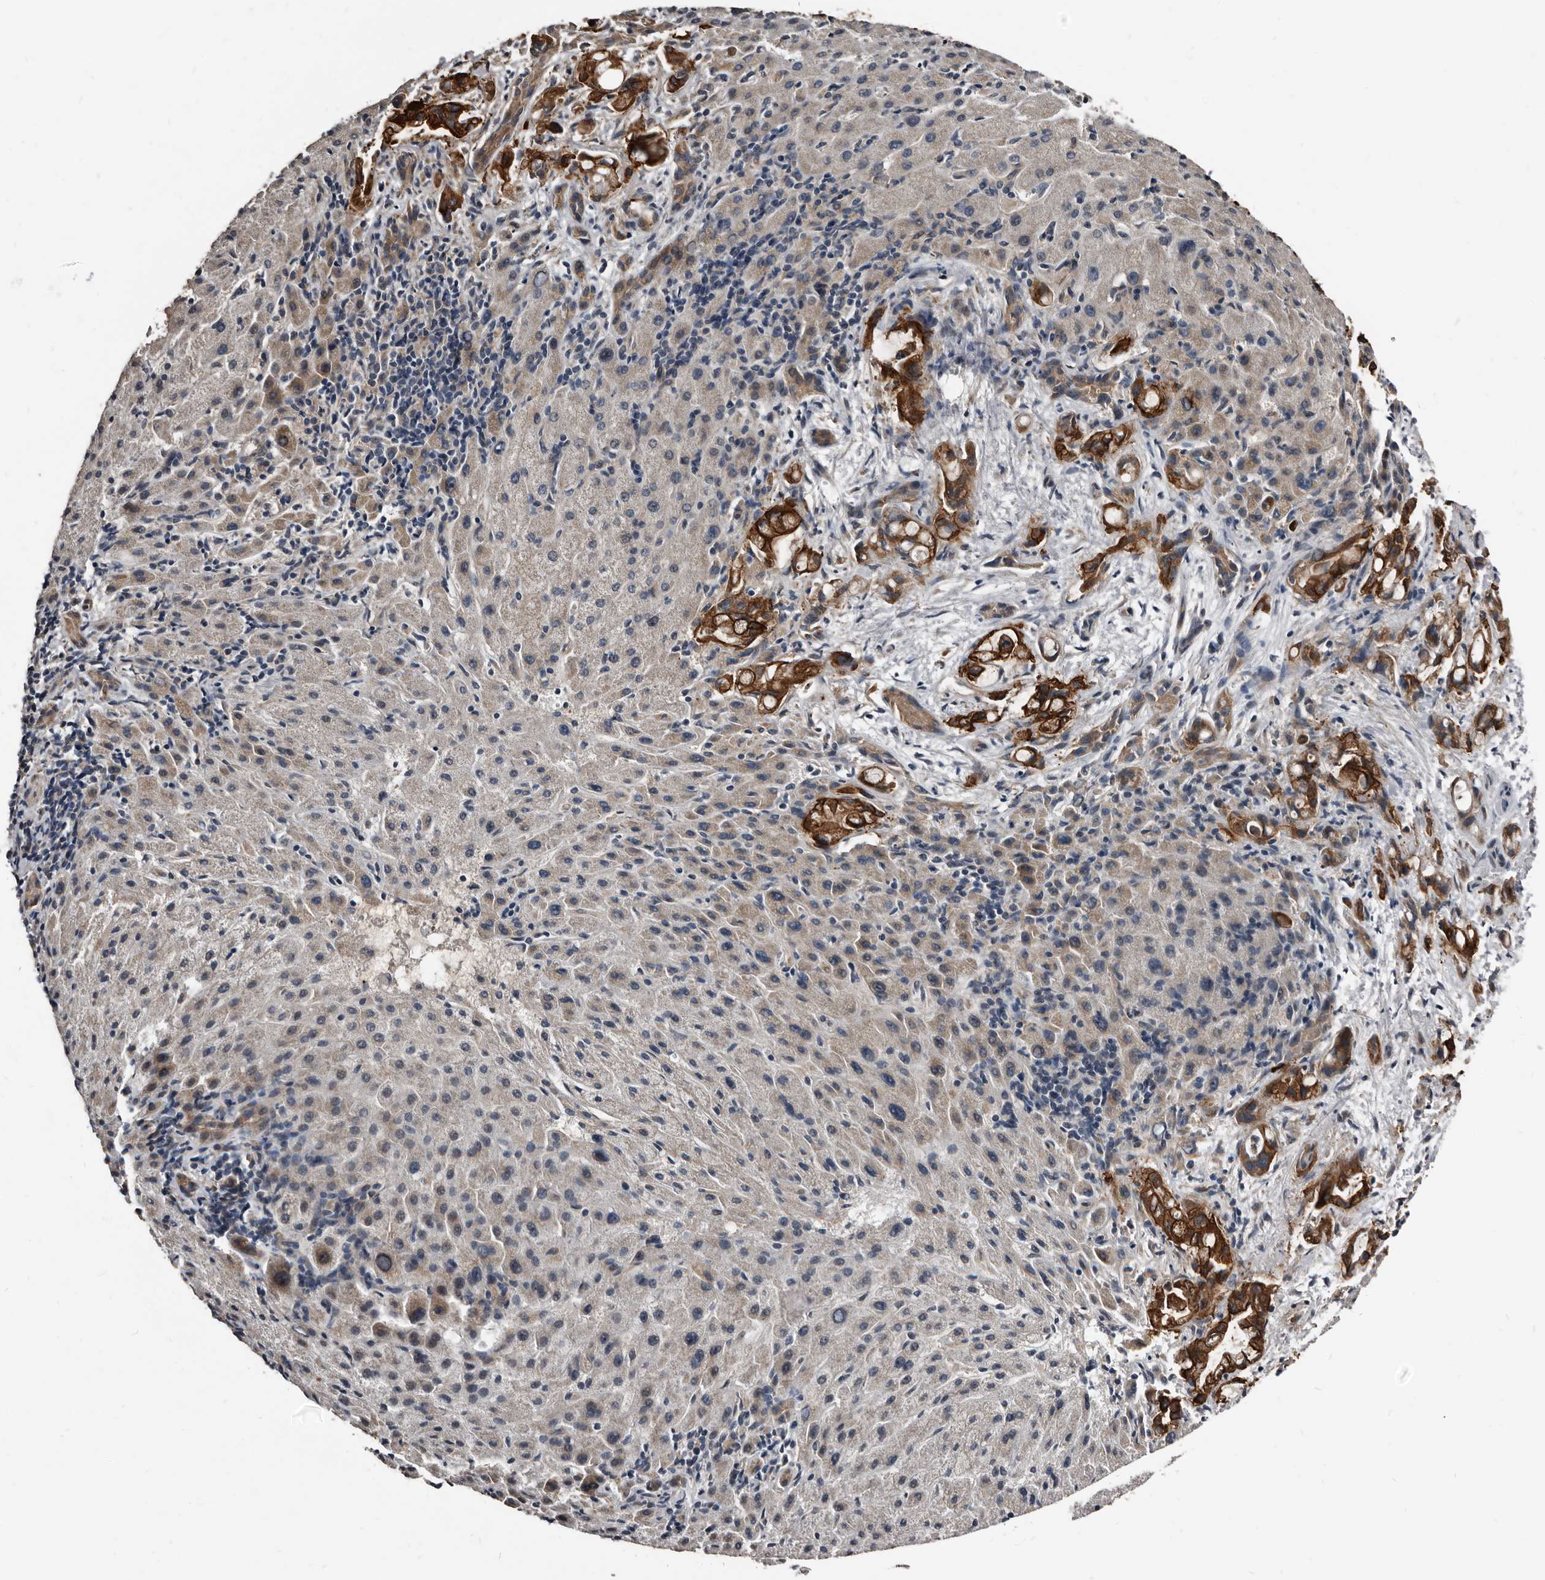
{"staining": {"intensity": "strong", "quantity": ">75%", "location": "cytoplasmic/membranous"}, "tissue": "liver cancer", "cell_type": "Tumor cells", "image_type": "cancer", "snomed": [{"axis": "morphology", "description": "Cholangiocarcinoma"}, {"axis": "topography", "description": "Liver"}], "caption": "Brown immunohistochemical staining in human cholangiocarcinoma (liver) reveals strong cytoplasmic/membranous positivity in about >75% of tumor cells.", "gene": "DHPS", "patient": {"sex": "female", "age": 72}}